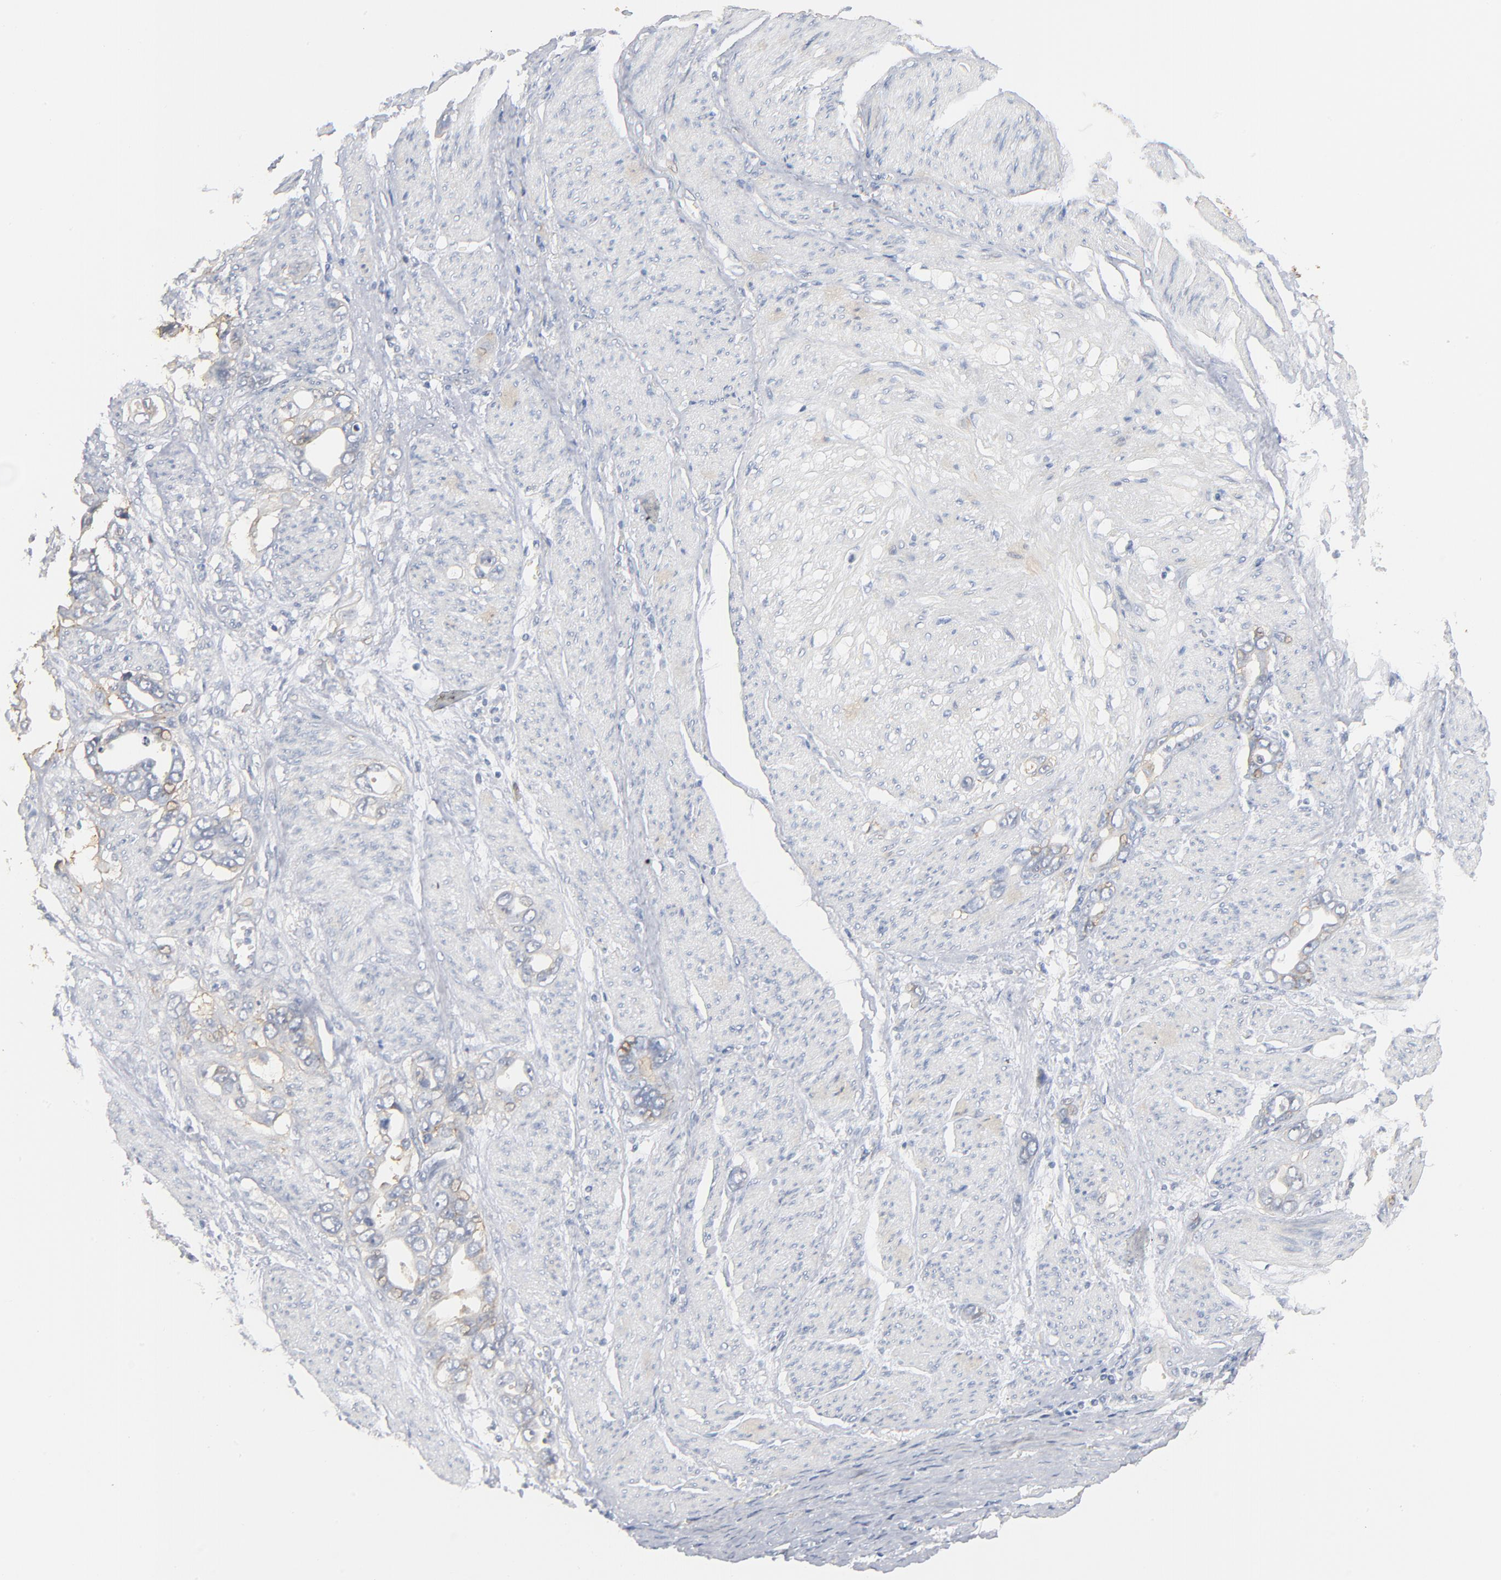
{"staining": {"intensity": "weak", "quantity": "<25%", "location": "cytoplasmic/membranous,nuclear"}, "tissue": "stomach cancer", "cell_type": "Tumor cells", "image_type": "cancer", "snomed": [{"axis": "morphology", "description": "Adenocarcinoma, NOS"}, {"axis": "topography", "description": "Stomach"}], "caption": "Immunohistochemical staining of human stomach adenocarcinoma demonstrates no significant positivity in tumor cells.", "gene": "EPCAM", "patient": {"sex": "male", "age": 78}}